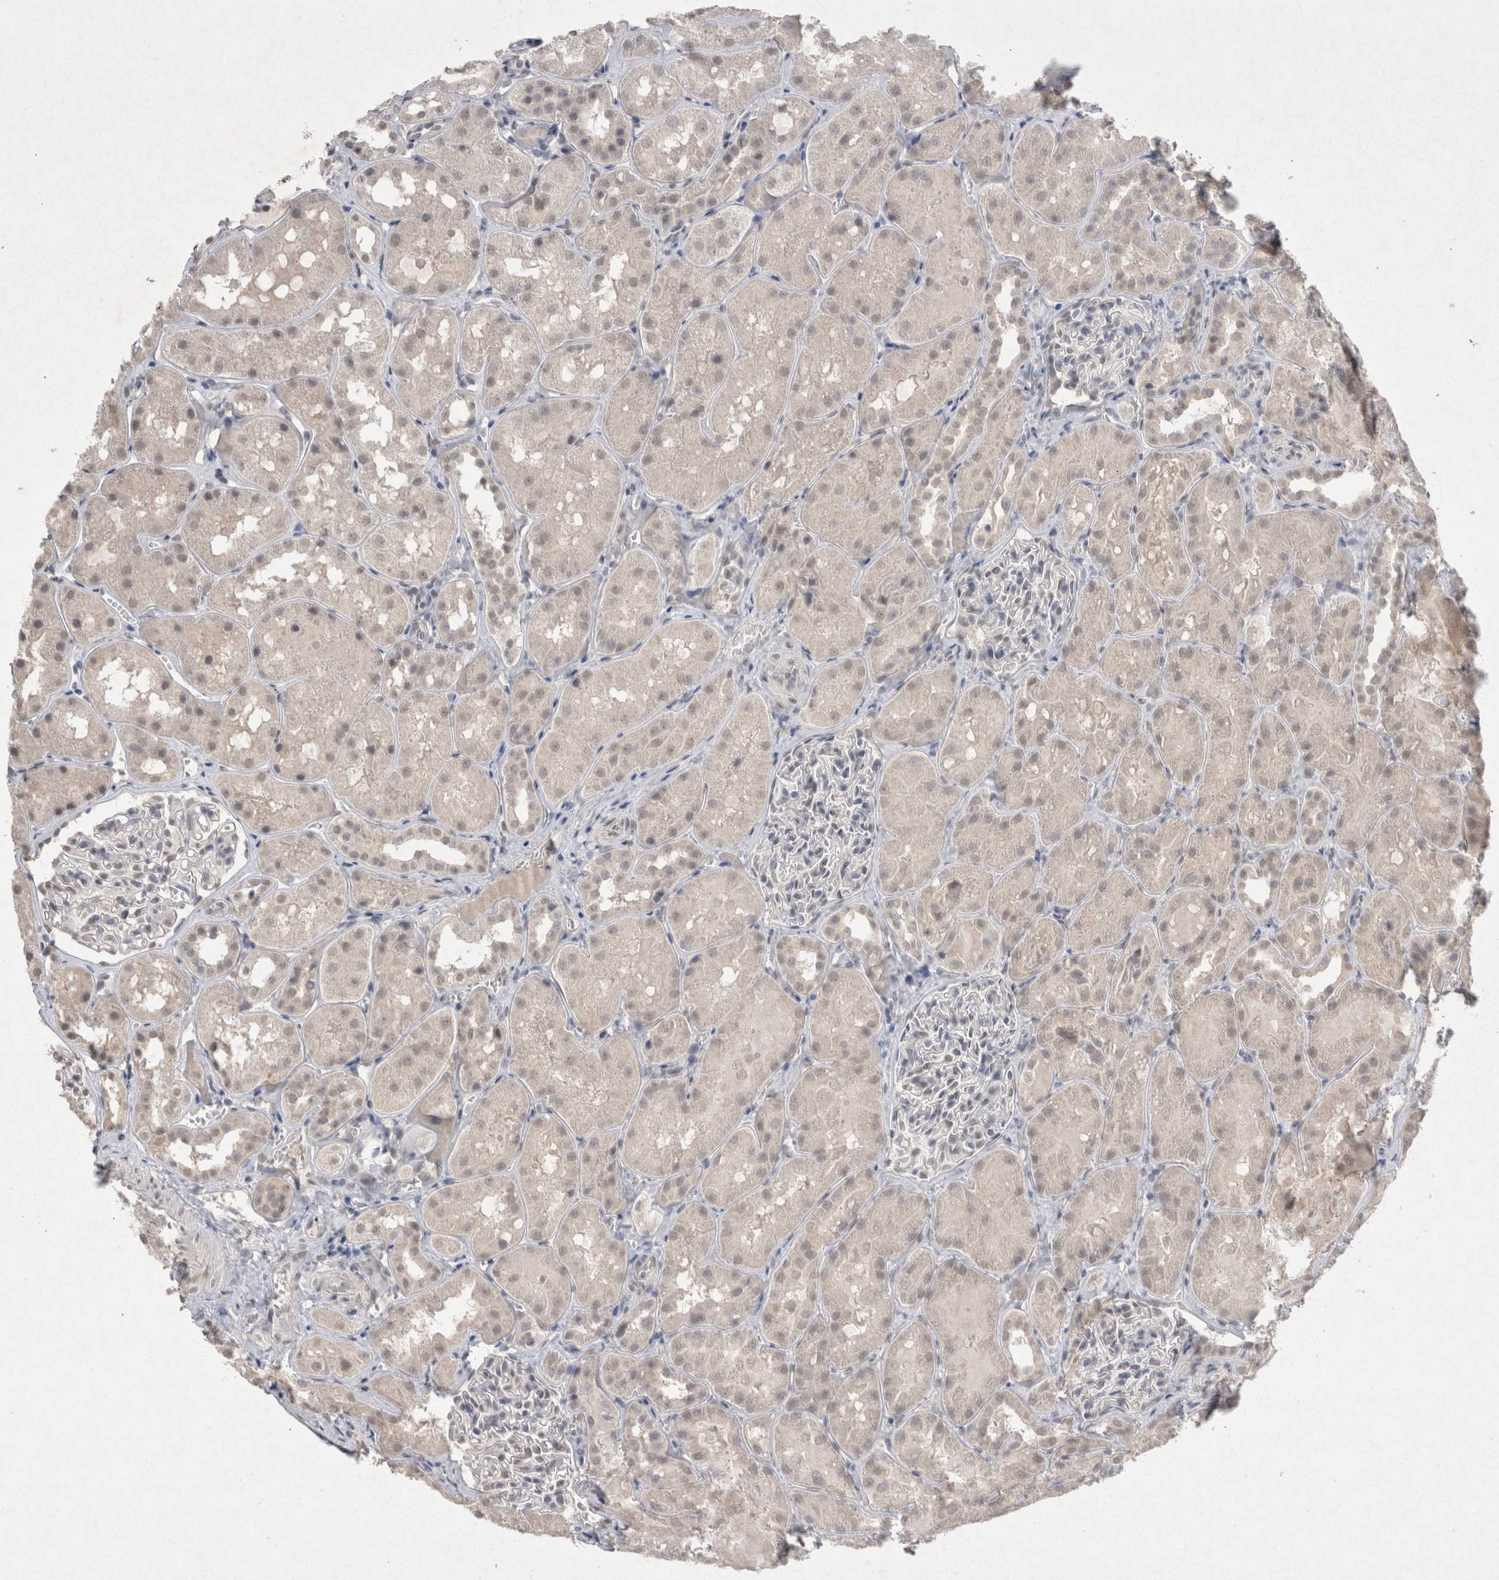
{"staining": {"intensity": "negative", "quantity": "none", "location": "none"}, "tissue": "kidney", "cell_type": "Cells in glomeruli", "image_type": "normal", "snomed": [{"axis": "morphology", "description": "Normal tissue, NOS"}, {"axis": "topography", "description": "Kidney"}], "caption": "The image shows no staining of cells in glomeruli in normal kidney.", "gene": "LYVE1", "patient": {"sex": "male", "age": 16}}